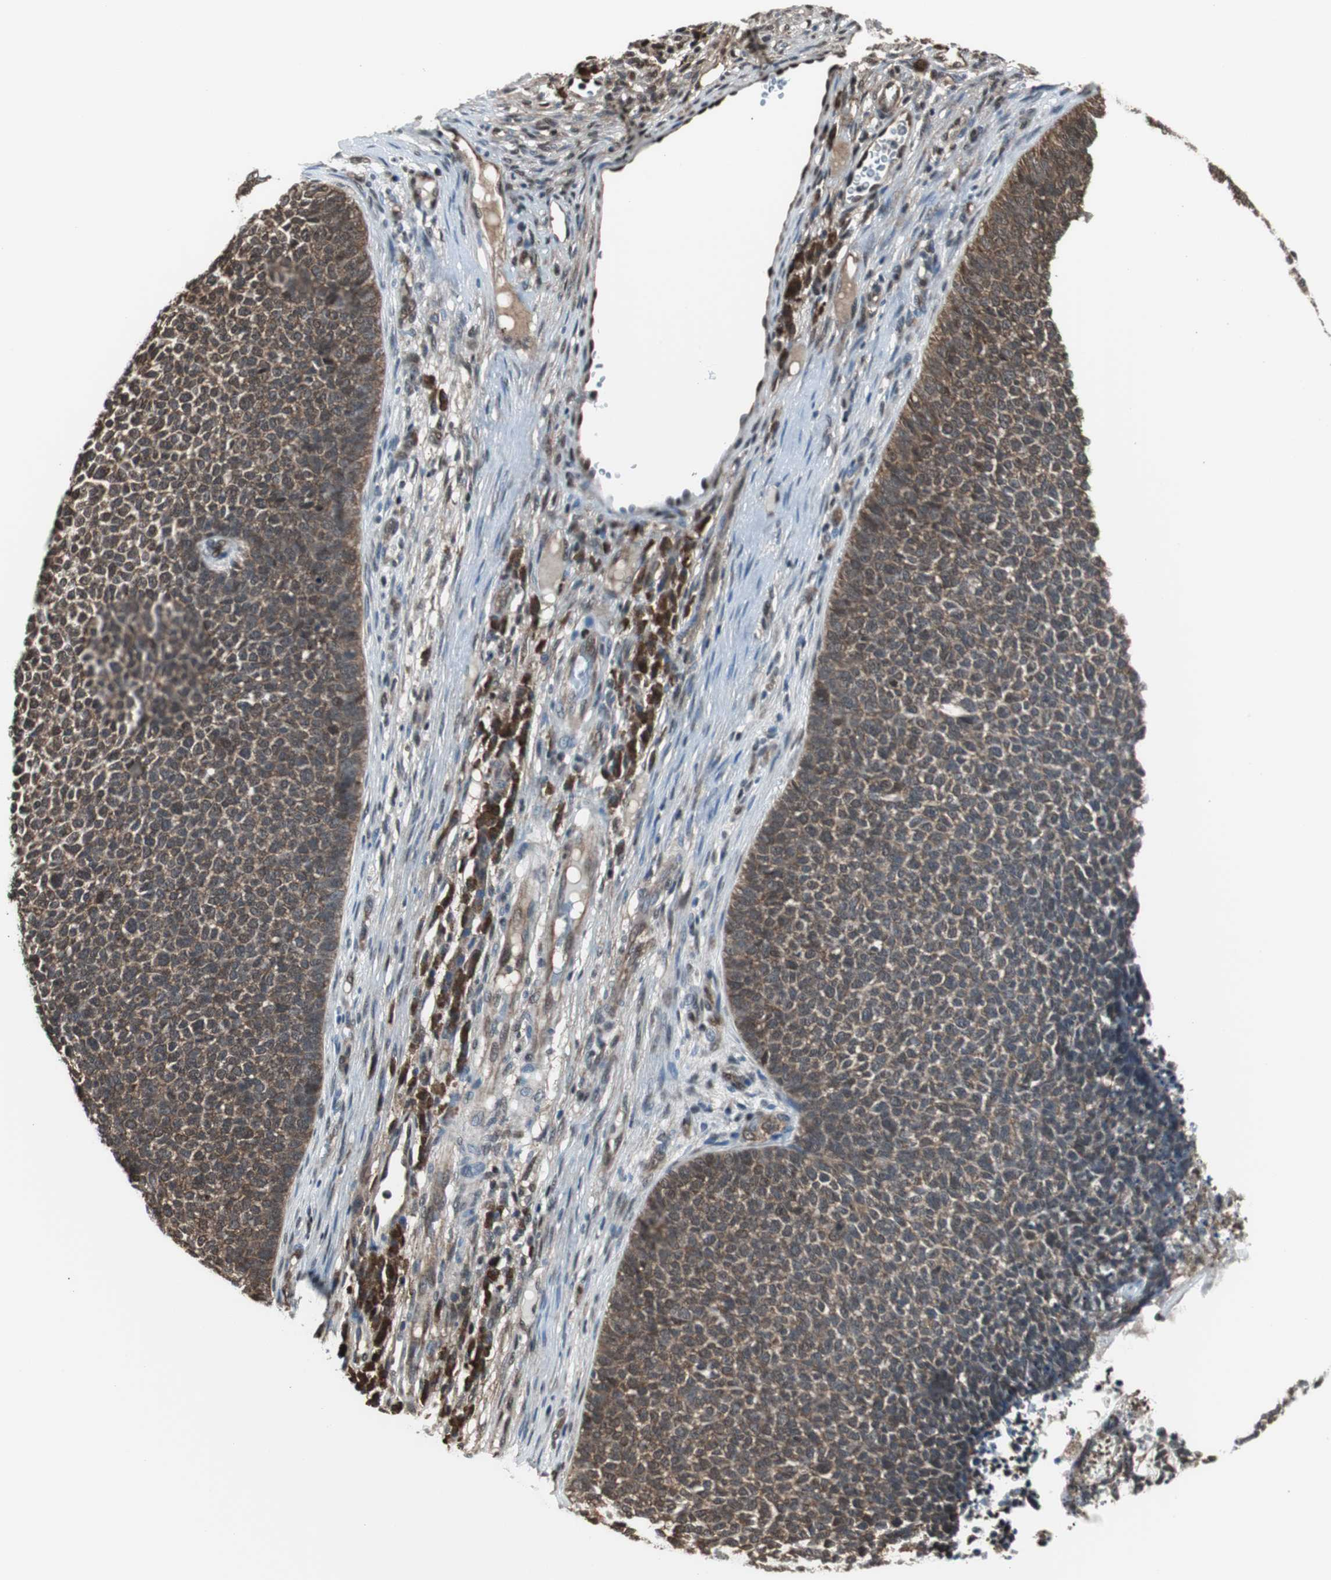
{"staining": {"intensity": "moderate", "quantity": ">75%", "location": "cytoplasmic/membranous"}, "tissue": "skin cancer", "cell_type": "Tumor cells", "image_type": "cancer", "snomed": [{"axis": "morphology", "description": "Basal cell carcinoma"}, {"axis": "topography", "description": "Skin"}], "caption": "Skin cancer stained with a protein marker demonstrates moderate staining in tumor cells.", "gene": "VCP", "patient": {"sex": "female", "age": 84}}